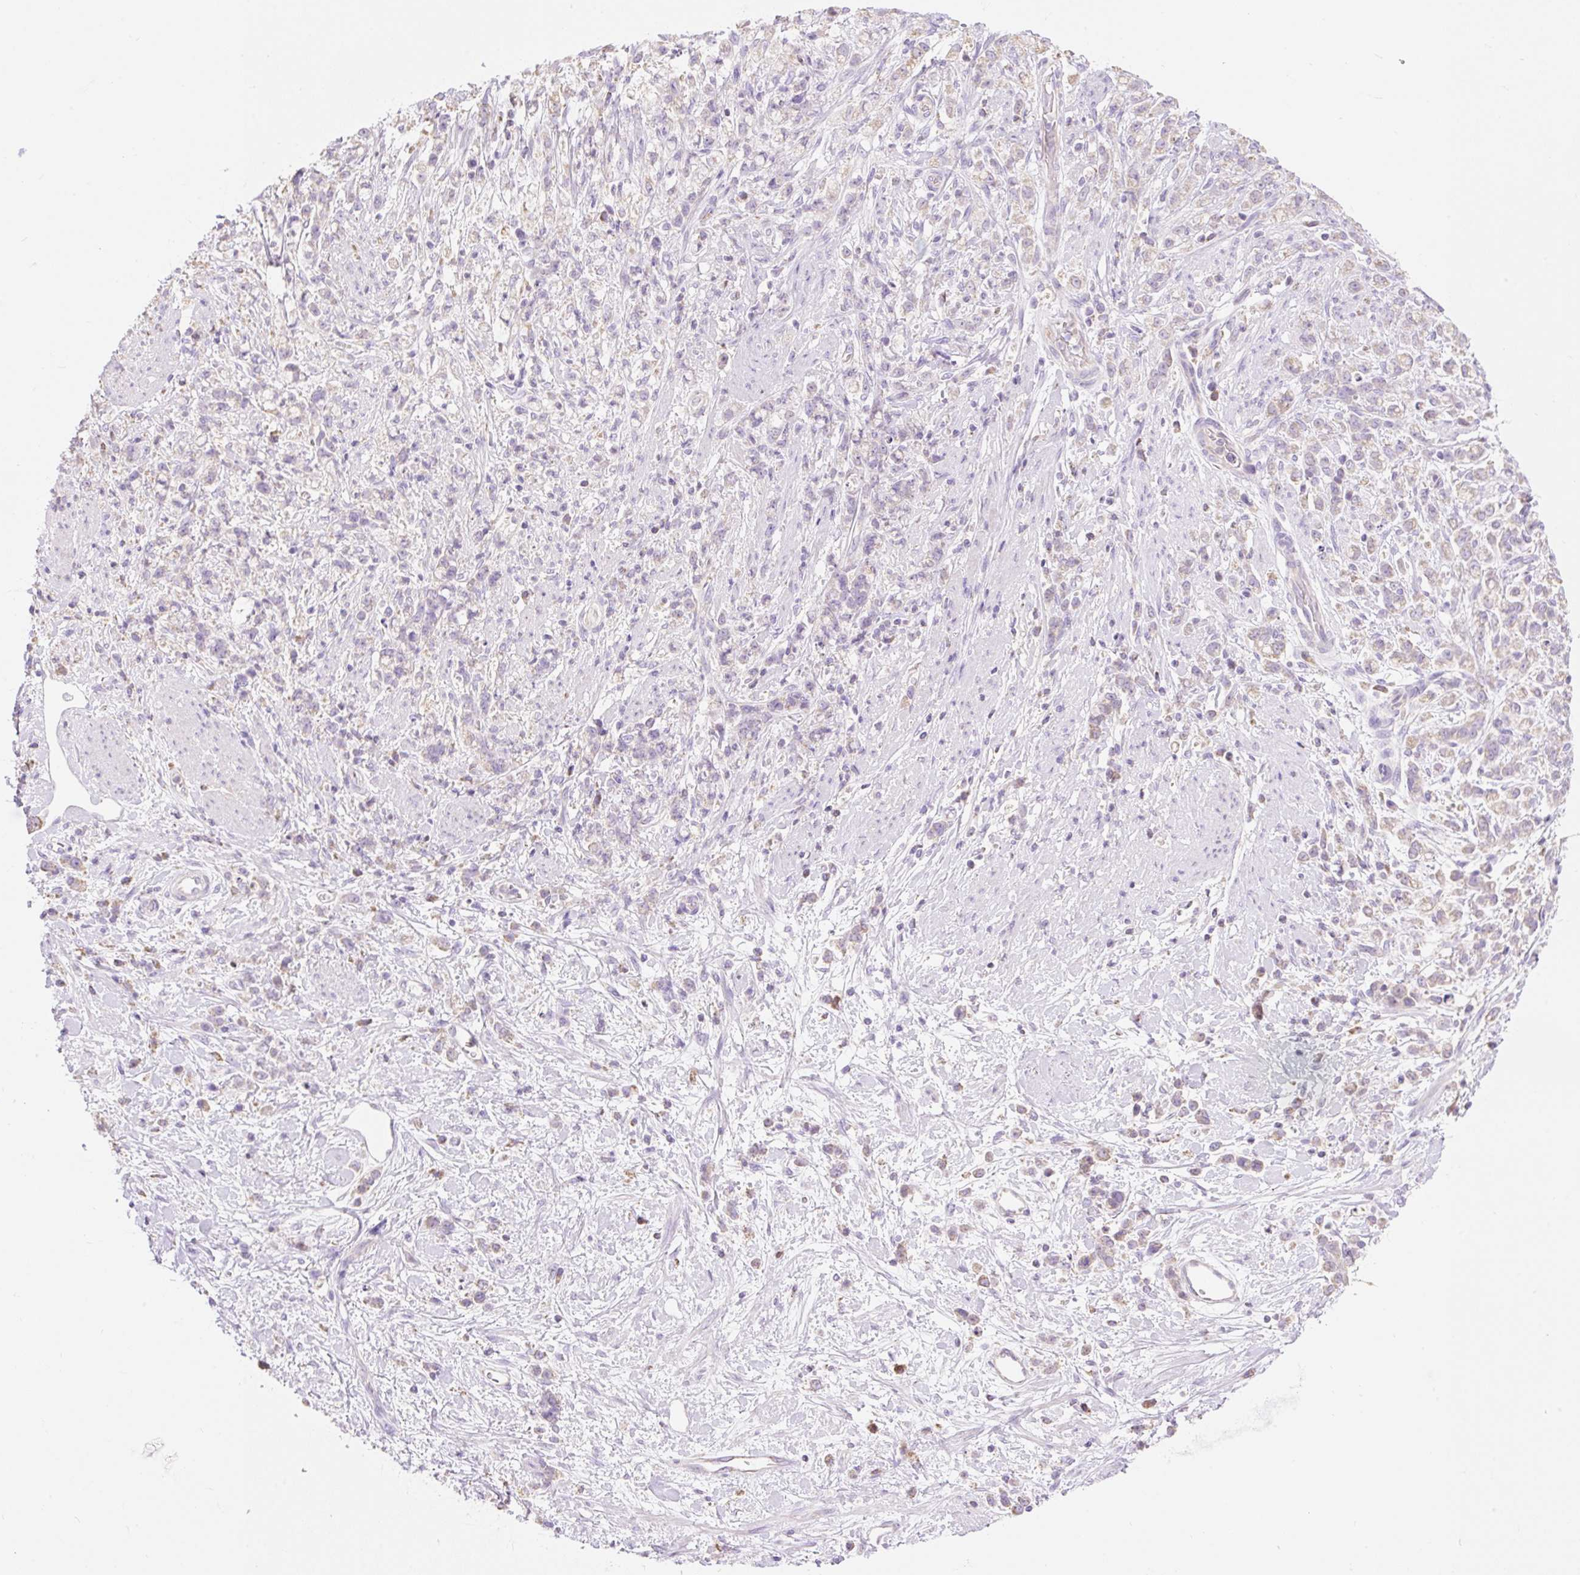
{"staining": {"intensity": "weak", "quantity": "<25%", "location": "cytoplasmic/membranous"}, "tissue": "stomach cancer", "cell_type": "Tumor cells", "image_type": "cancer", "snomed": [{"axis": "morphology", "description": "Adenocarcinoma, NOS"}, {"axis": "topography", "description": "Stomach"}], "caption": "This is an immunohistochemistry histopathology image of stomach cancer. There is no staining in tumor cells.", "gene": "DHX35", "patient": {"sex": "female", "age": 60}}